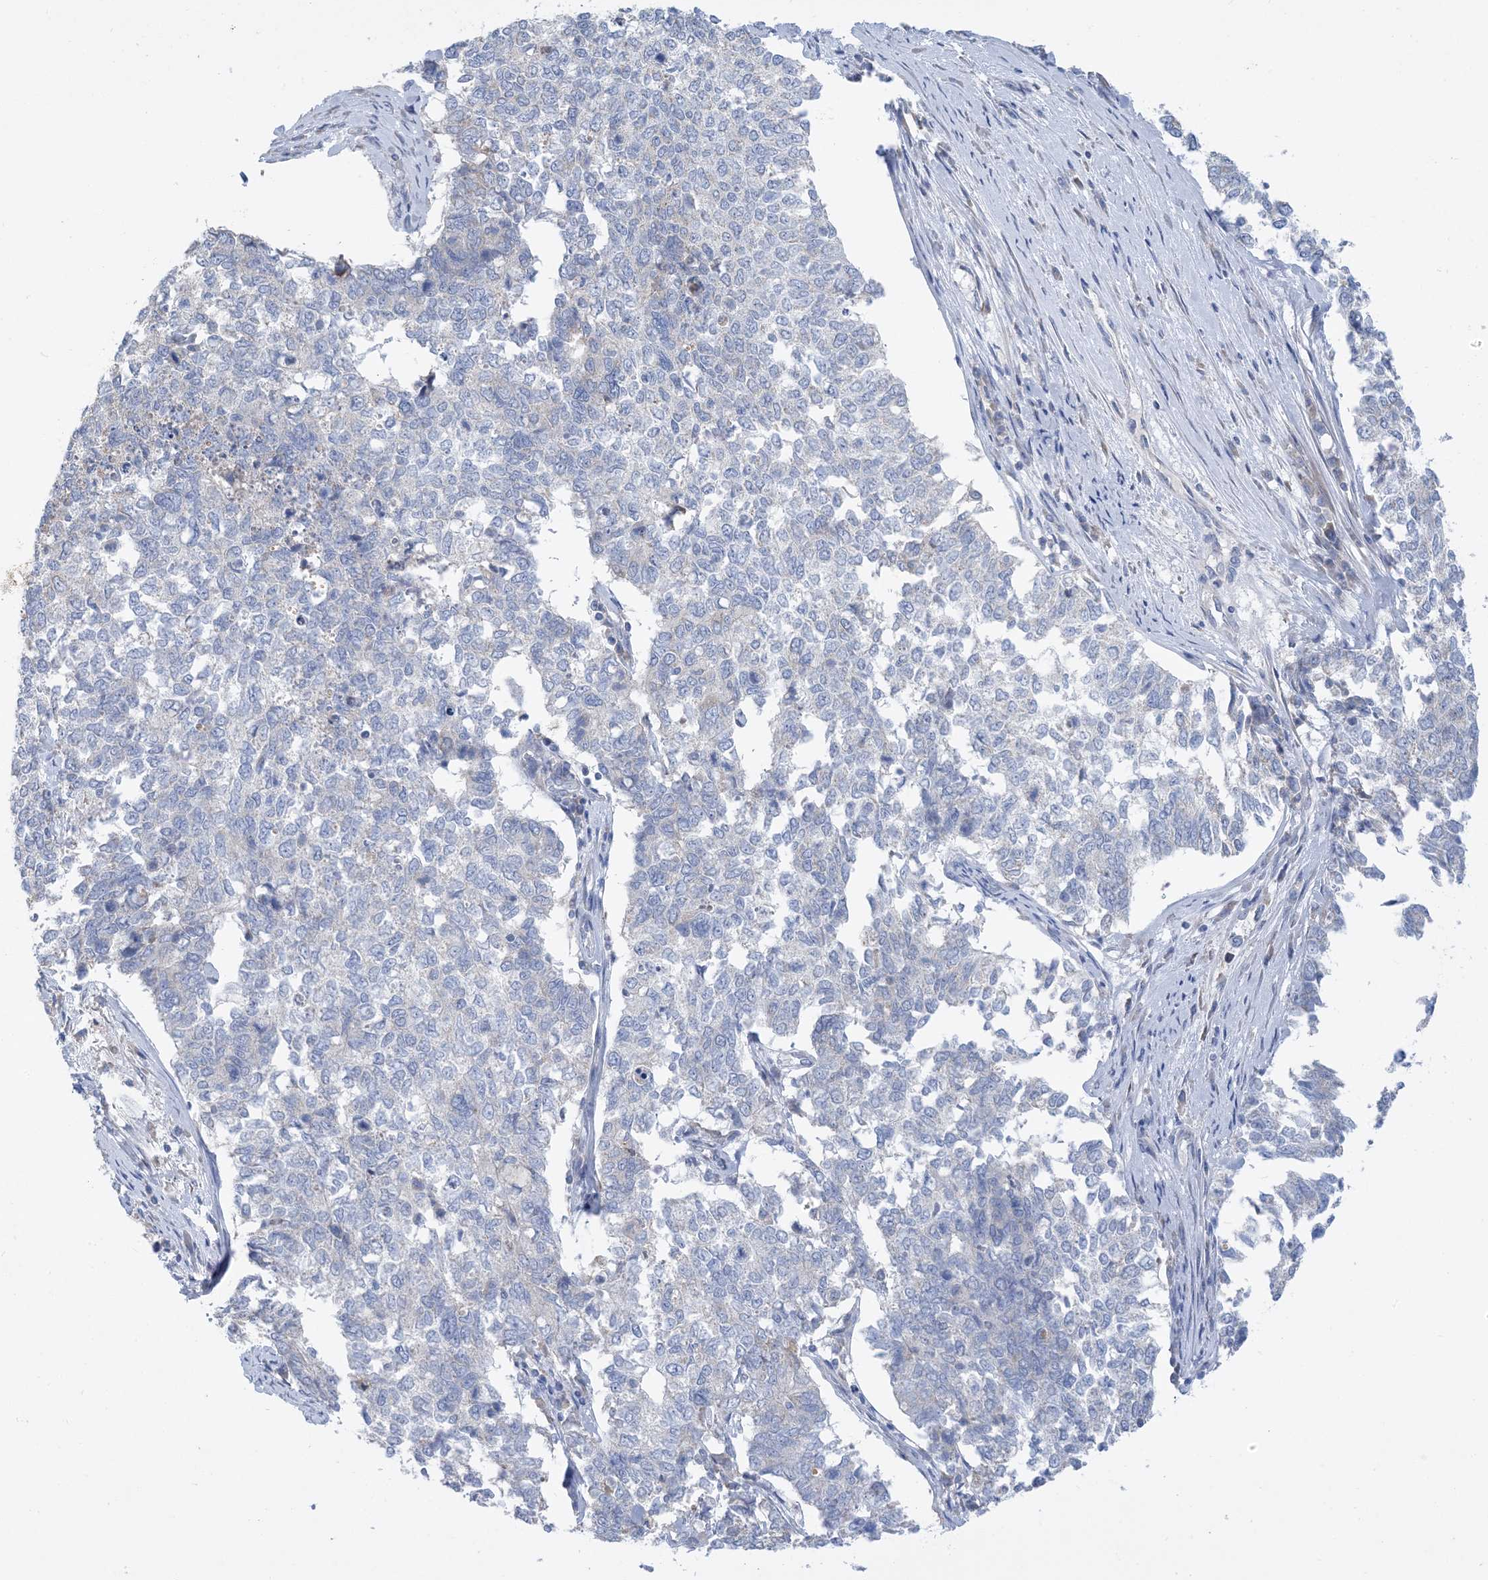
{"staining": {"intensity": "negative", "quantity": "none", "location": "none"}, "tissue": "cervical cancer", "cell_type": "Tumor cells", "image_type": "cancer", "snomed": [{"axis": "morphology", "description": "Squamous cell carcinoma, NOS"}, {"axis": "topography", "description": "Cervix"}], "caption": "A high-resolution photomicrograph shows immunohistochemistry staining of squamous cell carcinoma (cervical), which reveals no significant staining in tumor cells.", "gene": "ZCCHC18", "patient": {"sex": "female", "age": 63}}